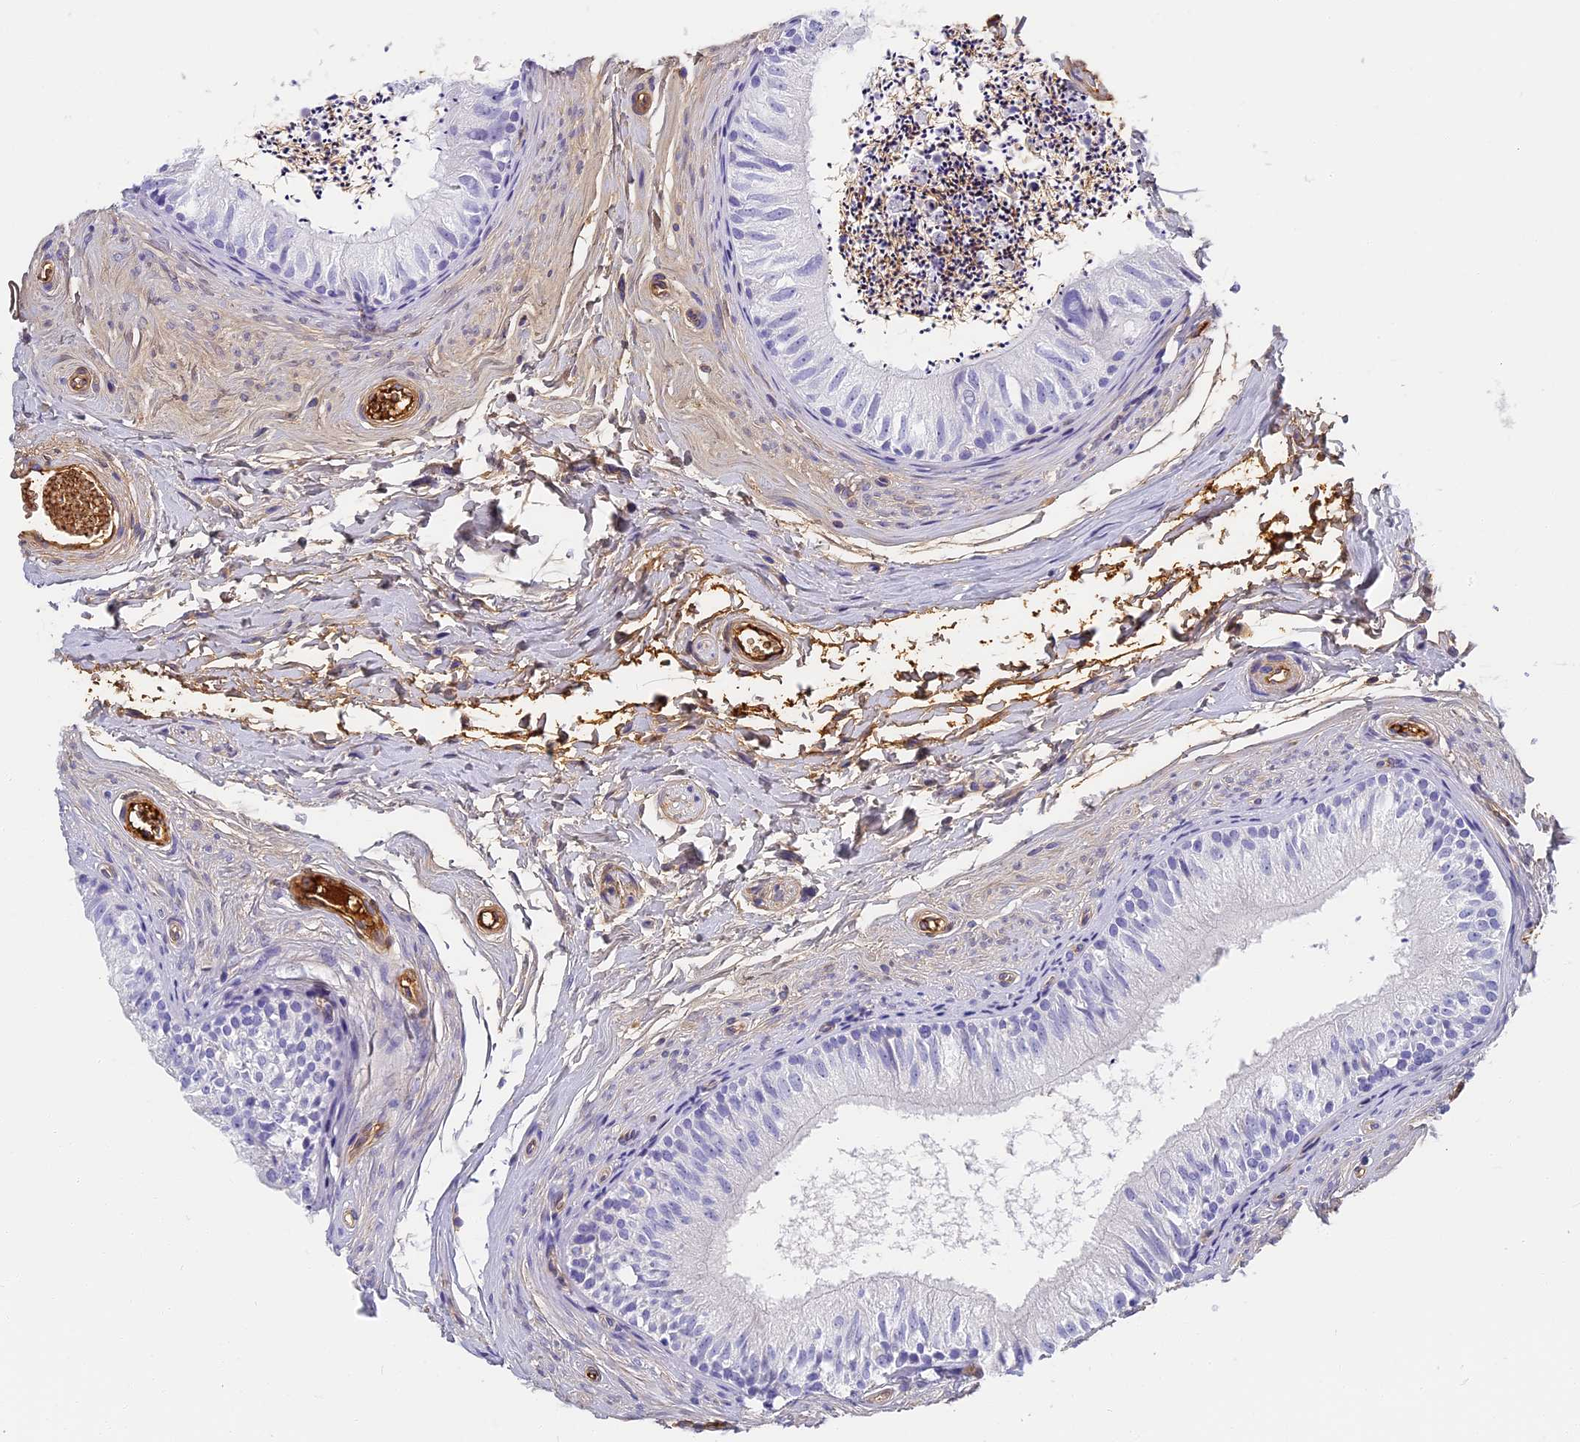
{"staining": {"intensity": "negative", "quantity": "none", "location": "none"}, "tissue": "epididymis", "cell_type": "Glandular cells", "image_type": "normal", "snomed": [{"axis": "morphology", "description": "Normal tissue, NOS"}, {"axis": "topography", "description": "Epididymis"}], "caption": "Immunohistochemistry (IHC) of unremarkable epididymis reveals no staining in glandular cells. (Stains: DAB immunohistochemistry (IHC) with hematoxylin counter stain, Microscopy: brightfield microscopy at high magnification).", "gene": "ITIH1", "patient": {"sex": "male", "age": 56}}